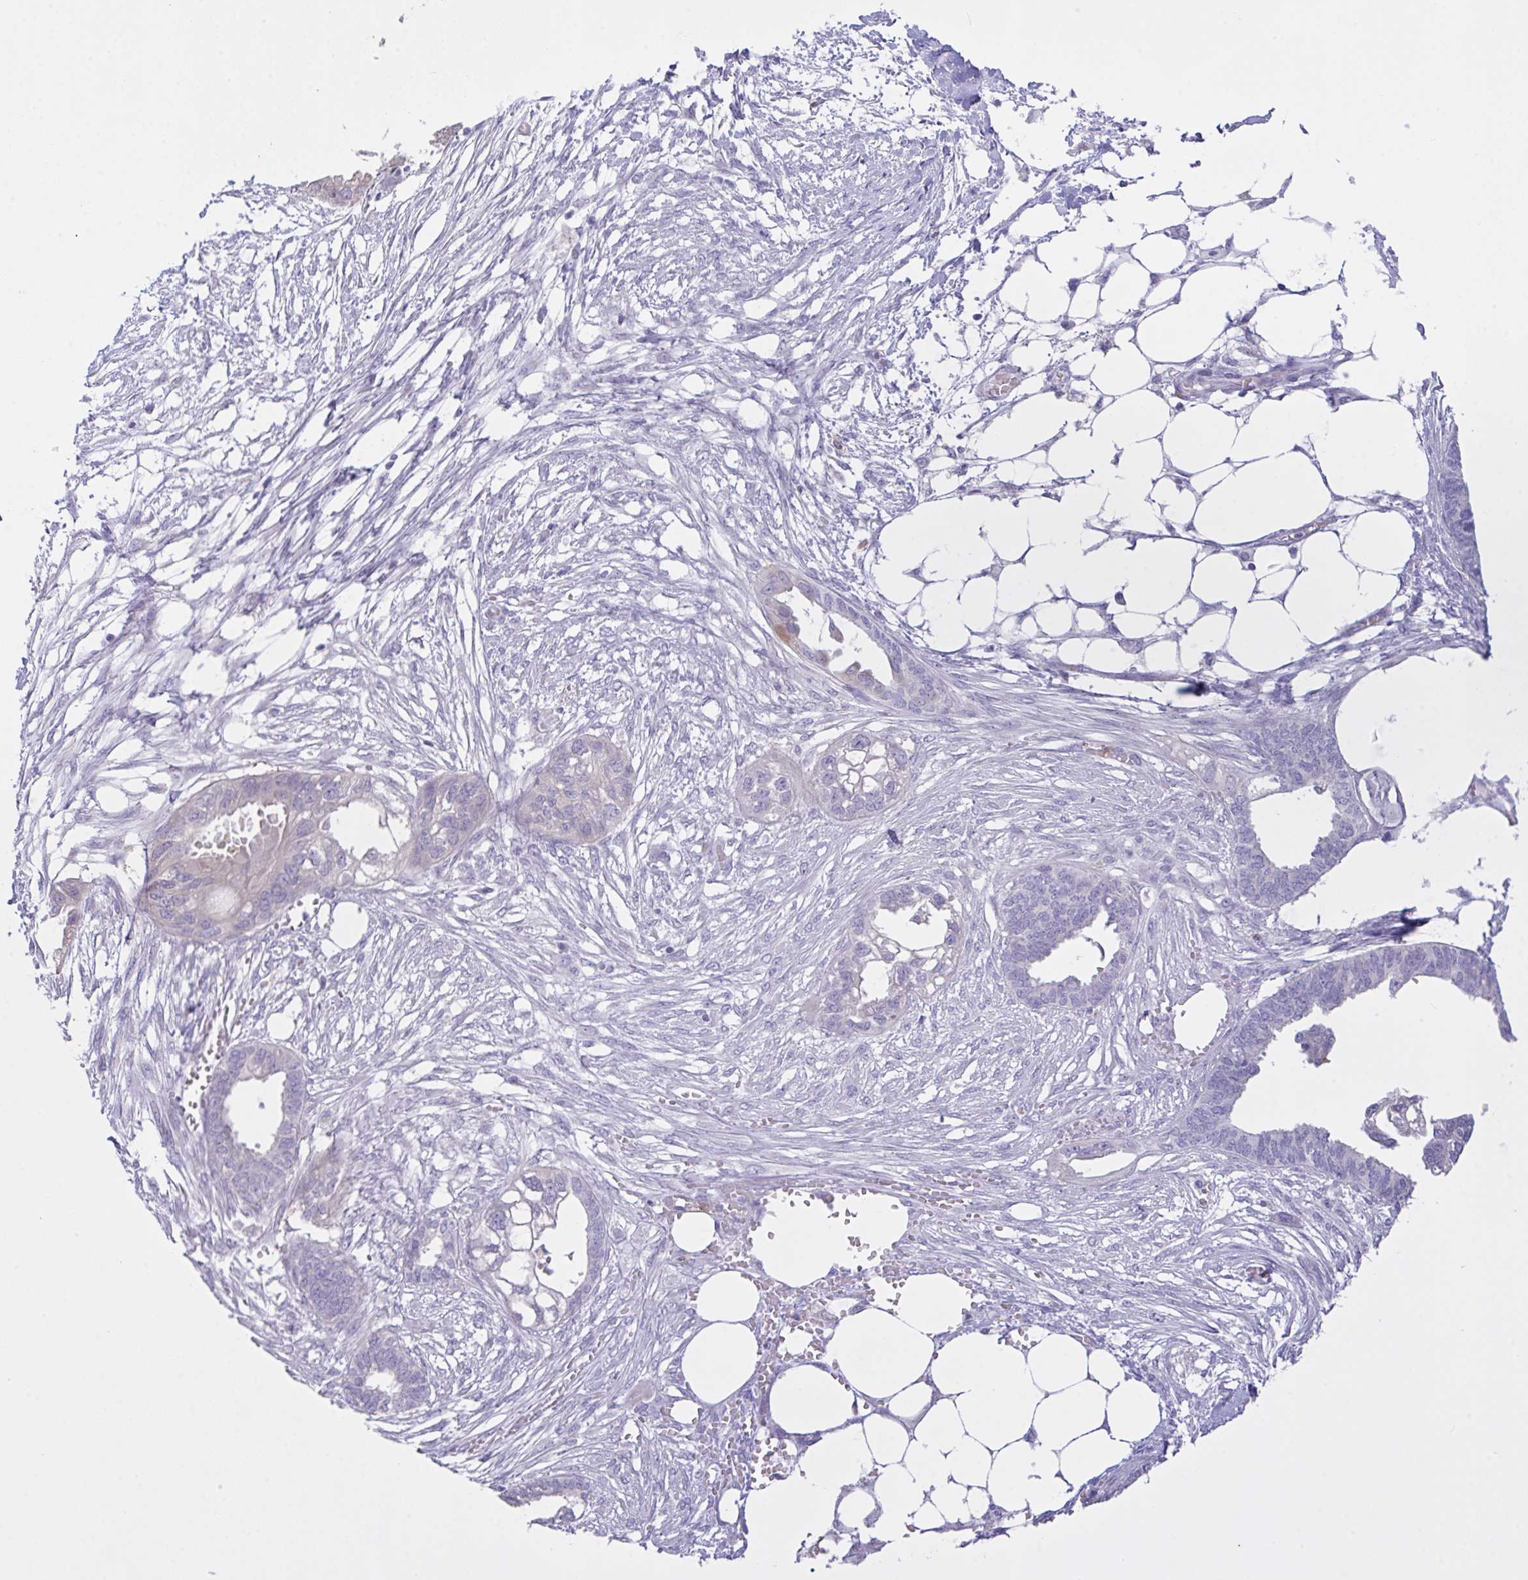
{"staining": {"intensity": "weak", "quantity": "<25%", "location": "cytoplasmic/membranous"}, "tissue": "endometrial cancer", "cell_type": "Tumor cells", "image_type": "cancer", "snomed": [{"axis": "morphology", "description": "Adenocarcinoma, NOS"}, {"axis": "morphology", "description": "Adenocarcinoma, metastatic, NOS"}, {"axis": "topography", "description": "Adipose tissue"}, {"axis": "topography", "description": "Endometrium"}], "caption": "Tumor cells show no significant staining in endometrial cancer (adenocarcinoma).", "gene": "CST11", "patient": {"sex": "female", "age": 67}}